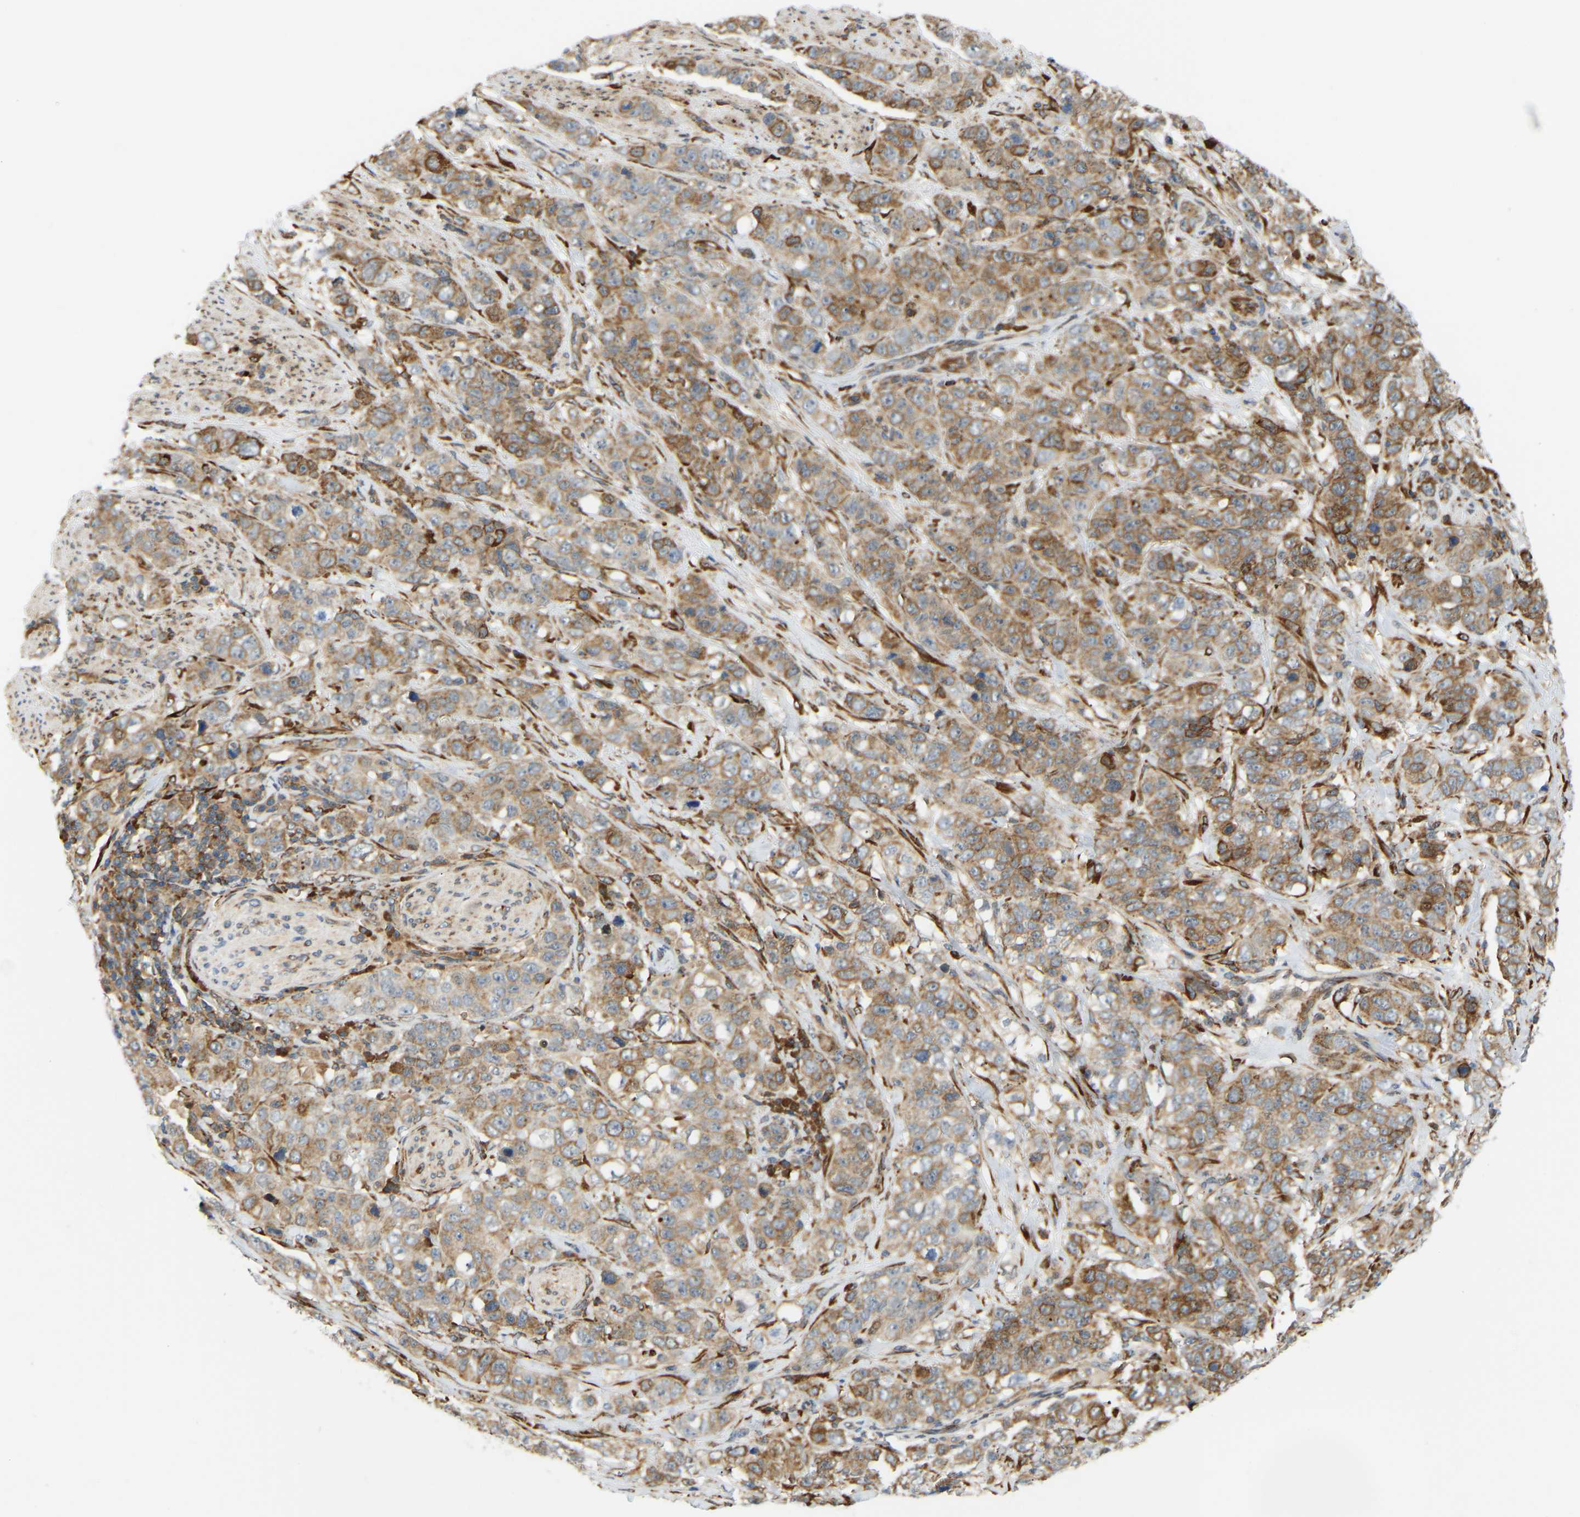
{"staining": {"intensity": "moderate", "quantity": ">75%", "location": "cytoplasmic/membranous"}, "tissue": "stomach cancer", "cell_type": "Tumor cells", "image_type": "cancer", "snomed": [{"axis": "morphology", "description": "Adenocarcinoma, NOS"}, {"axis": "topography", "description": "Stomach"}], "caption": "A micrograph of stomach cancer (adenocarcinoma) stained for a protein displays moderate cytoplasmic/membranous brown staining in tumor cells. Nuclei are stained in blue.", "gene": "PLCG2", "patient": {"sex": "male", "age": 48}}